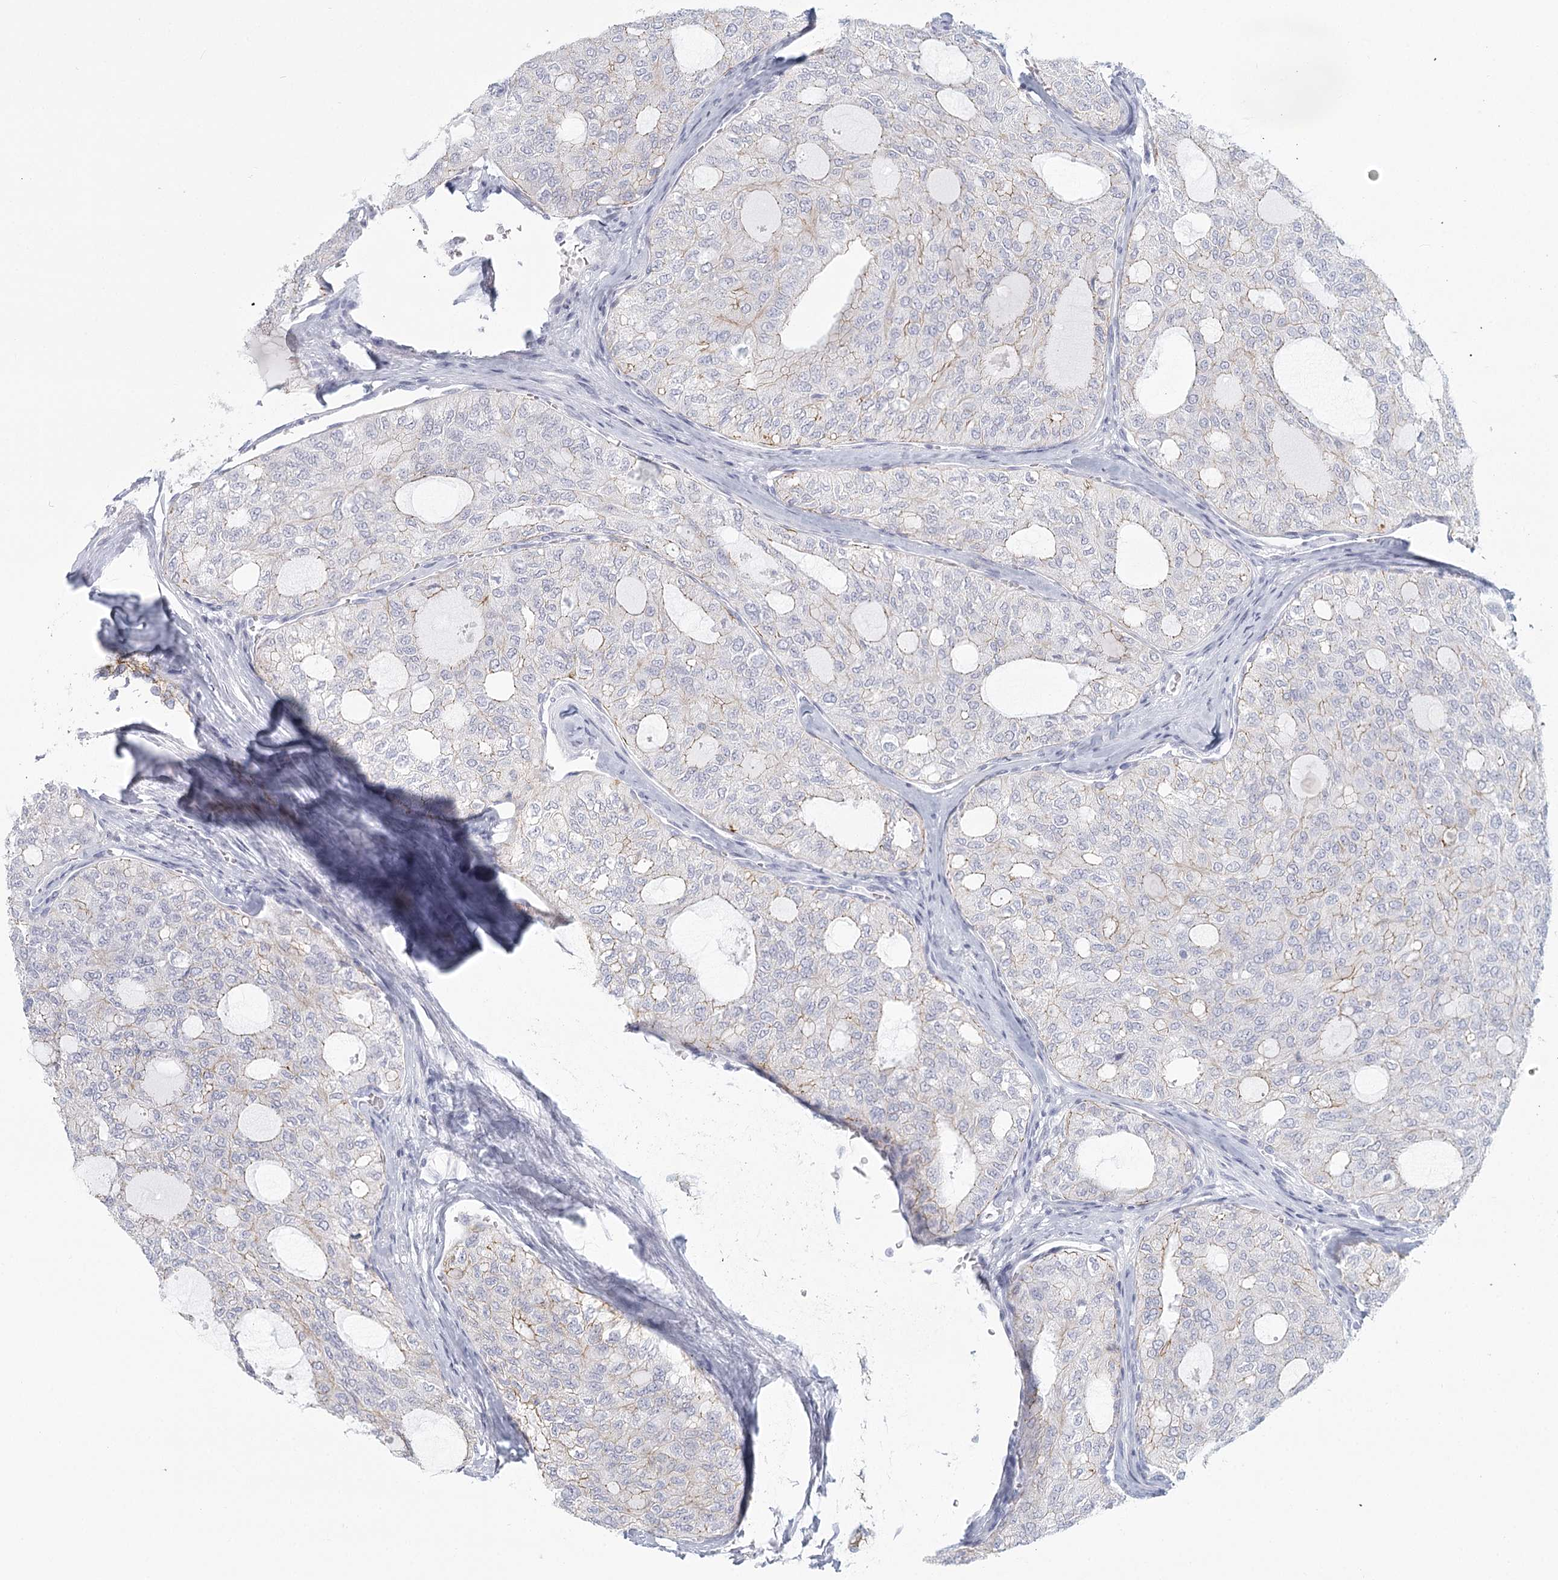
{"staining": {"intensity": "weak", "quantity": "<25%", "location": "cytoplasmic/membranous"}, "tissue": "thyroid cancer", "cell_type": "Tumor cells", "image_type": "cancer", "snomed": [{"axis": "morphology", "description": "Follicular adenoma carcinoma, NOS"}, {"axis": "topography", "description": "Thyroid gland"}], "caption": "This photomicrograph is of thyroid follicular adenoma carcinoma stained with immunohistochemistry (IHC) to label a protein in brown with the nuclei are counter-stained blue. There is no staining in tumor cells.", "gene": "WNT8B", "patient": {"sex": "male", "age": 75}}